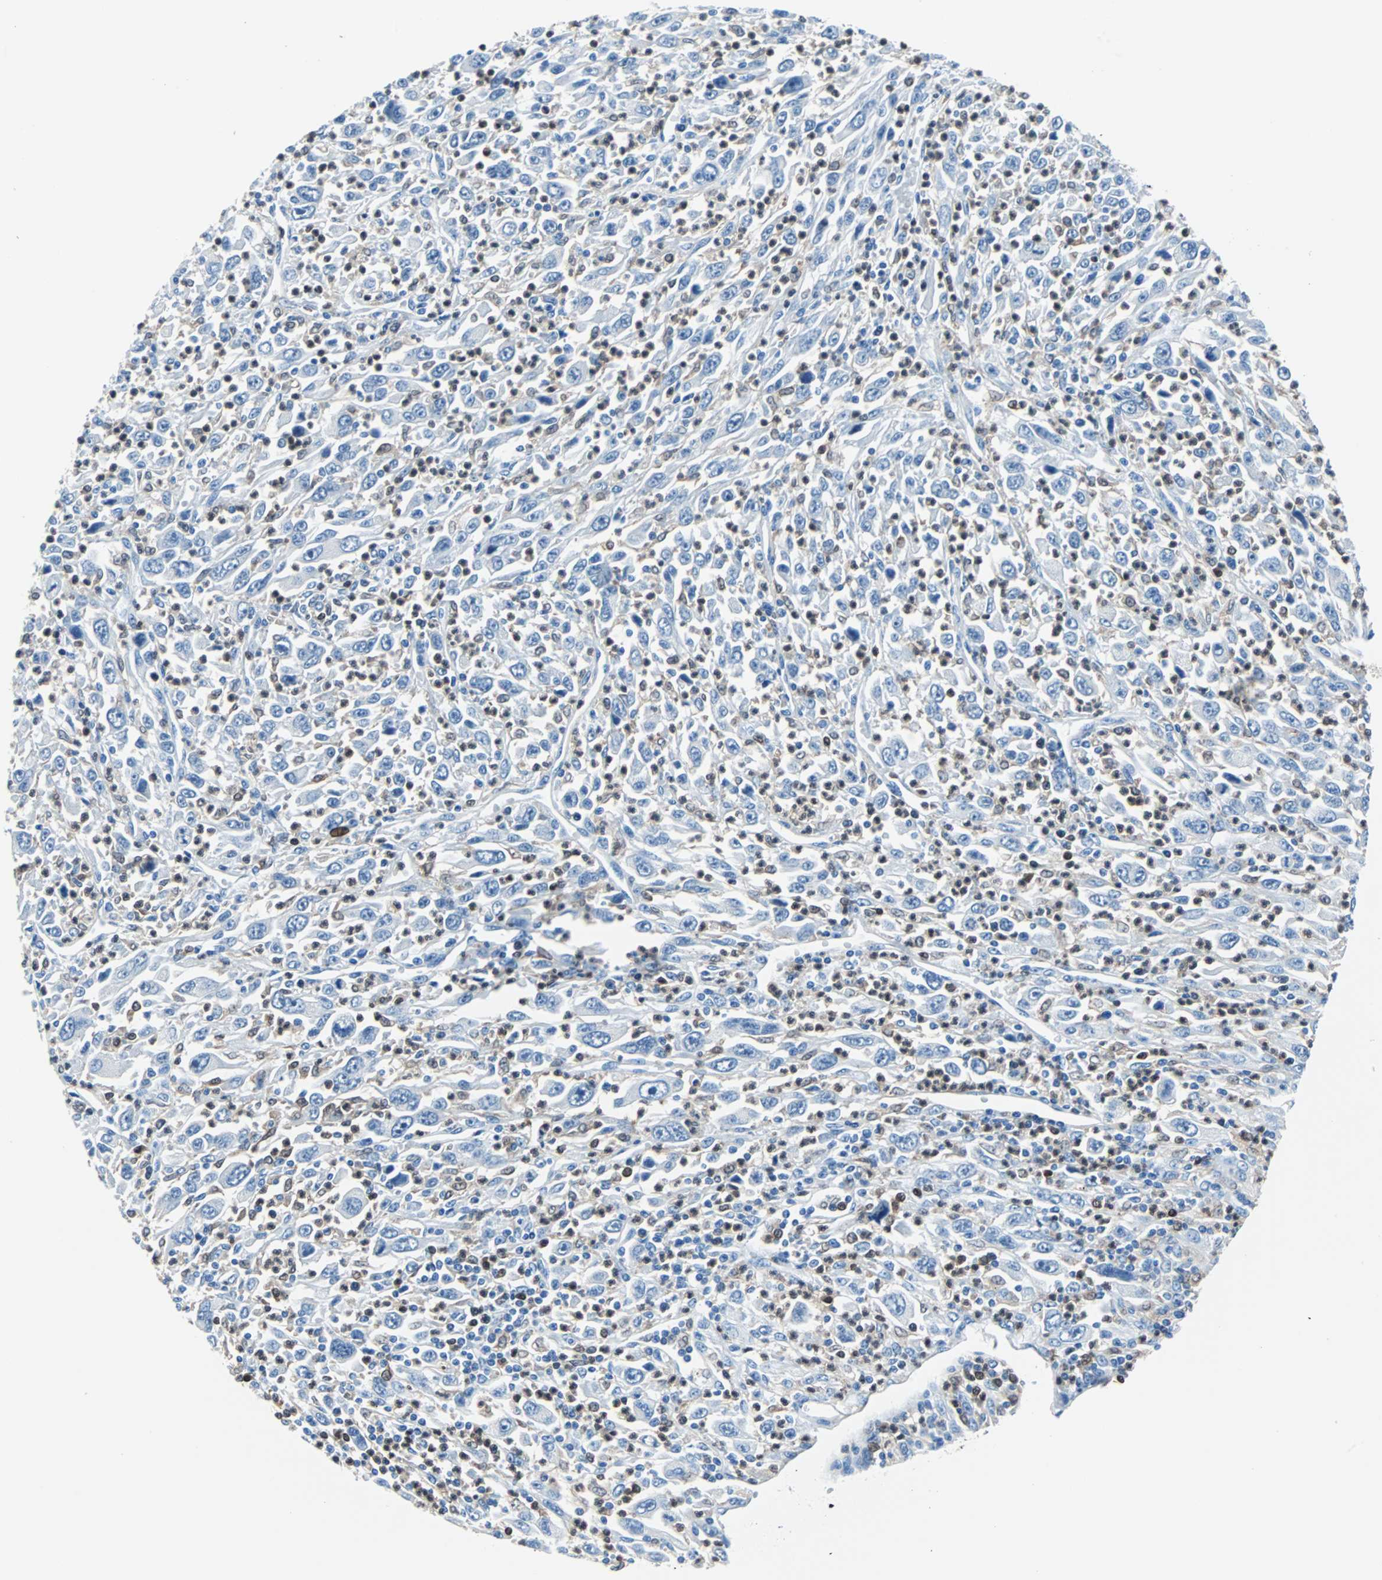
{"staining": {"intensity": "negative", "quantity": "none", "location": "none"}, "tissue": "melanoma", "cell_type": "Tumor cells", "image_type": "cancer", "snomed": [{"axis": "morphology", "description": "Malignant melanoma, Metastatic site"}, {"axis": "topography", "description": "Skin"}], "caption": "Human malignant melanoma (metastatic site) stained for a protein using IHC displays no expression in tumor cells.", "gene": "SYK", "patient": {"sex": "female", "age": 56}}